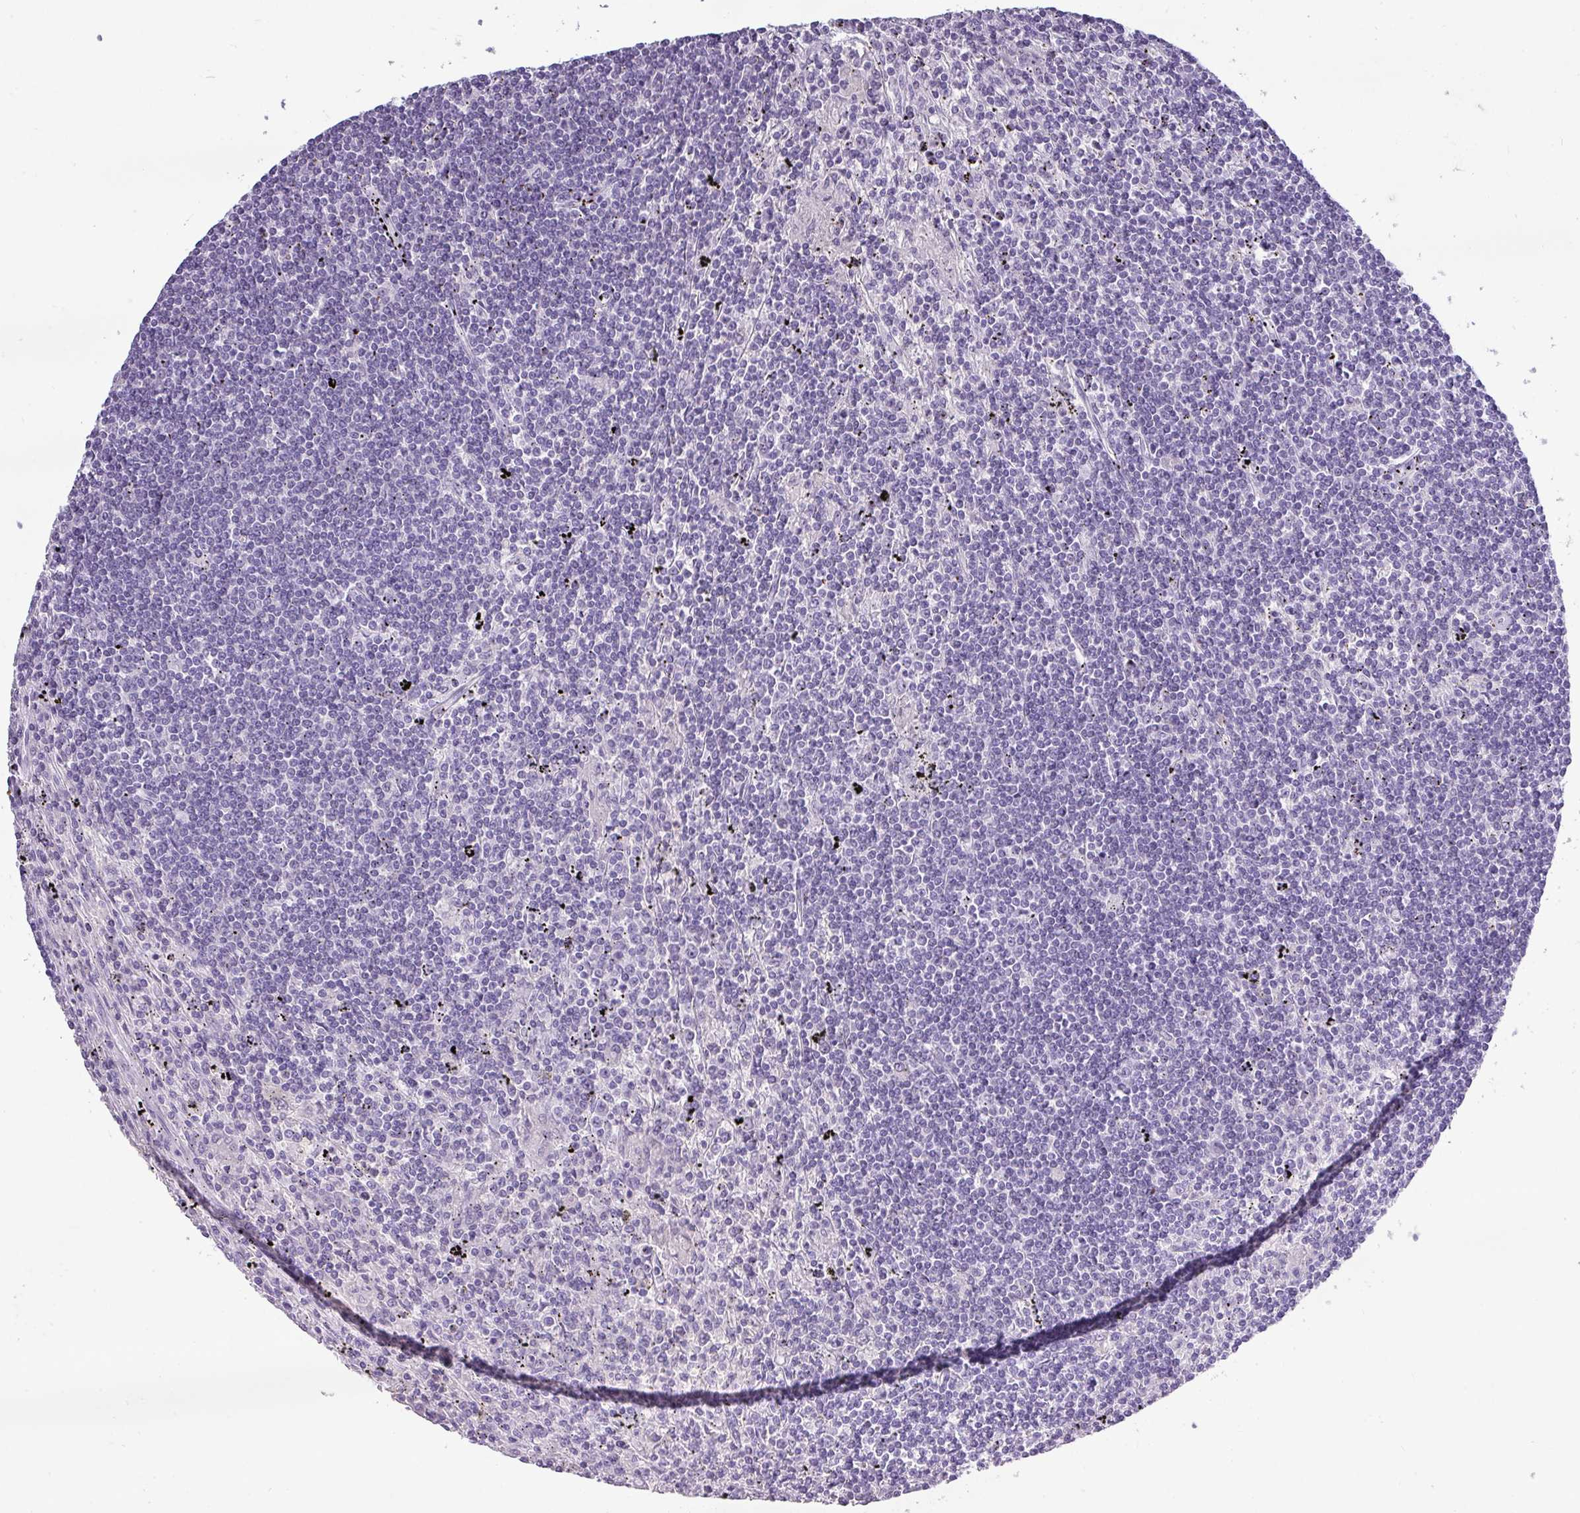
{"staining": {"intensity": "negative", "quantity": "none", "location": "none"}, "tissue": "lymphoma", "cell_type": "Tumor cells", "image_type": "cancer", "snomed": [{"axis": "morphology", "description": "Malignant lymphoma, non-Hodgkin's type, Low grade"}, {"axis": "topography", "description": "Spleen"}], "caption": "Immunohistochemistry (IHC) micrograph of neoplastic tissue: malignant lymphoma, non-Hodgkin's type (low-grade) stained with DAB reveals no significant protein positivity in tumor cells. (DAB (3,3'-diaminobenzidine) immunohistochemistry (IHC) visualized using brightfield microscopy, high magnification).", "gene": "TMEM91", "patient": {"sex": "male", "age": 76}}